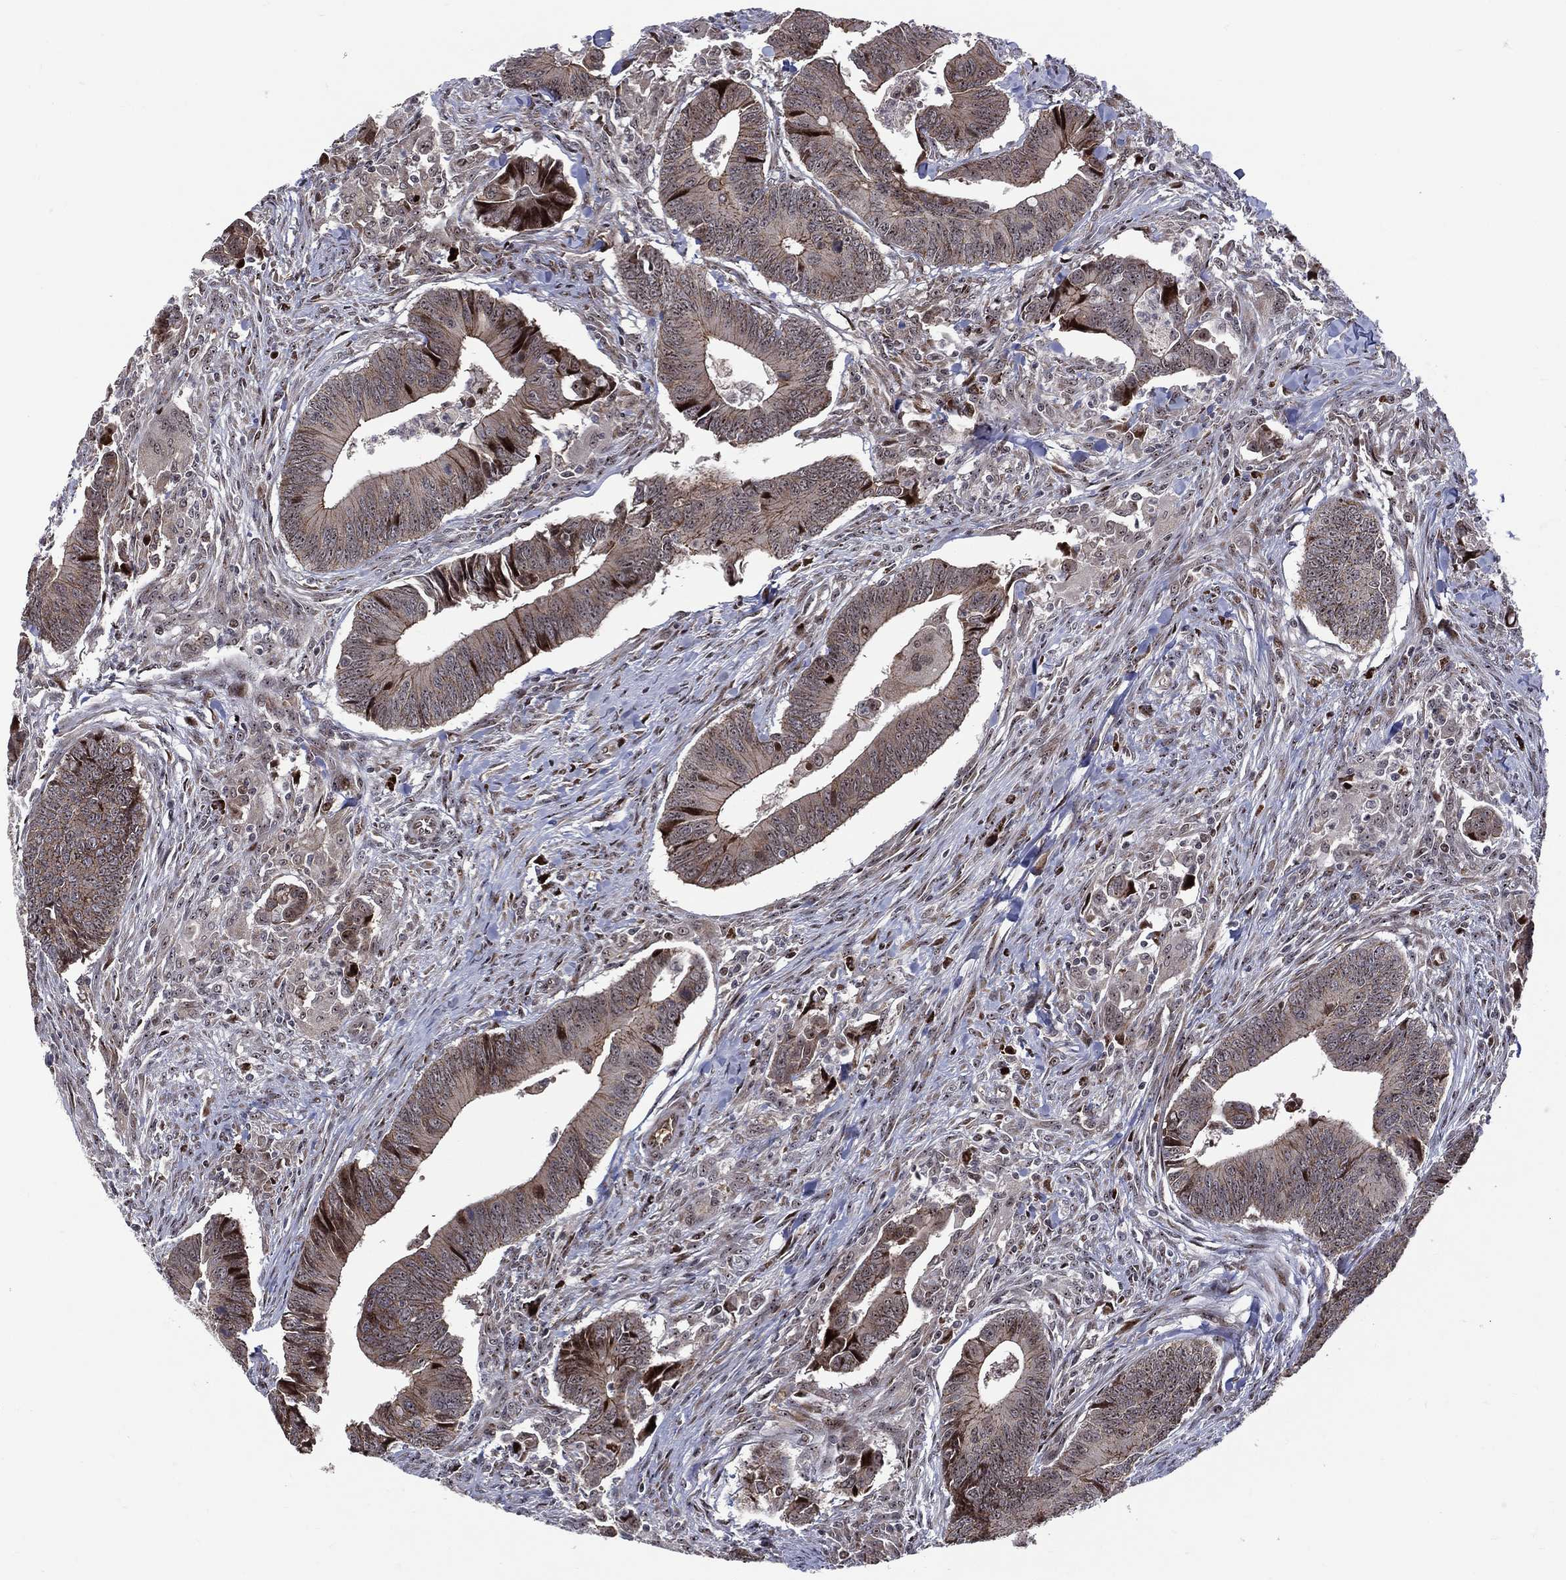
{"staining": {"intensity": "strong", "quantity": "<25%", "location": "cytoplasmic/membranous,nuclear"}, "tissue": "colorectal cancer", "cell_type": "Tumor cells", "image_type": "cancer", "snomed": [{"axis": "morphology", "description": "Adenocarcinoma, NOS"}, {"axis": "topography", "description": "Rectum"}], "caption": "DAB (3,3'-diaminobenzidine) immunohistochemical staining of adenocarcinoma (colorectal) exhibits strong cytoplasmic/membranous and nuclear protein positivity in about <25% of tumor cells. (Brightfield microscopy of DAB IHC at high magnification).", "gene": "VHL", "patient": {"sex": "male", "age": 67}}